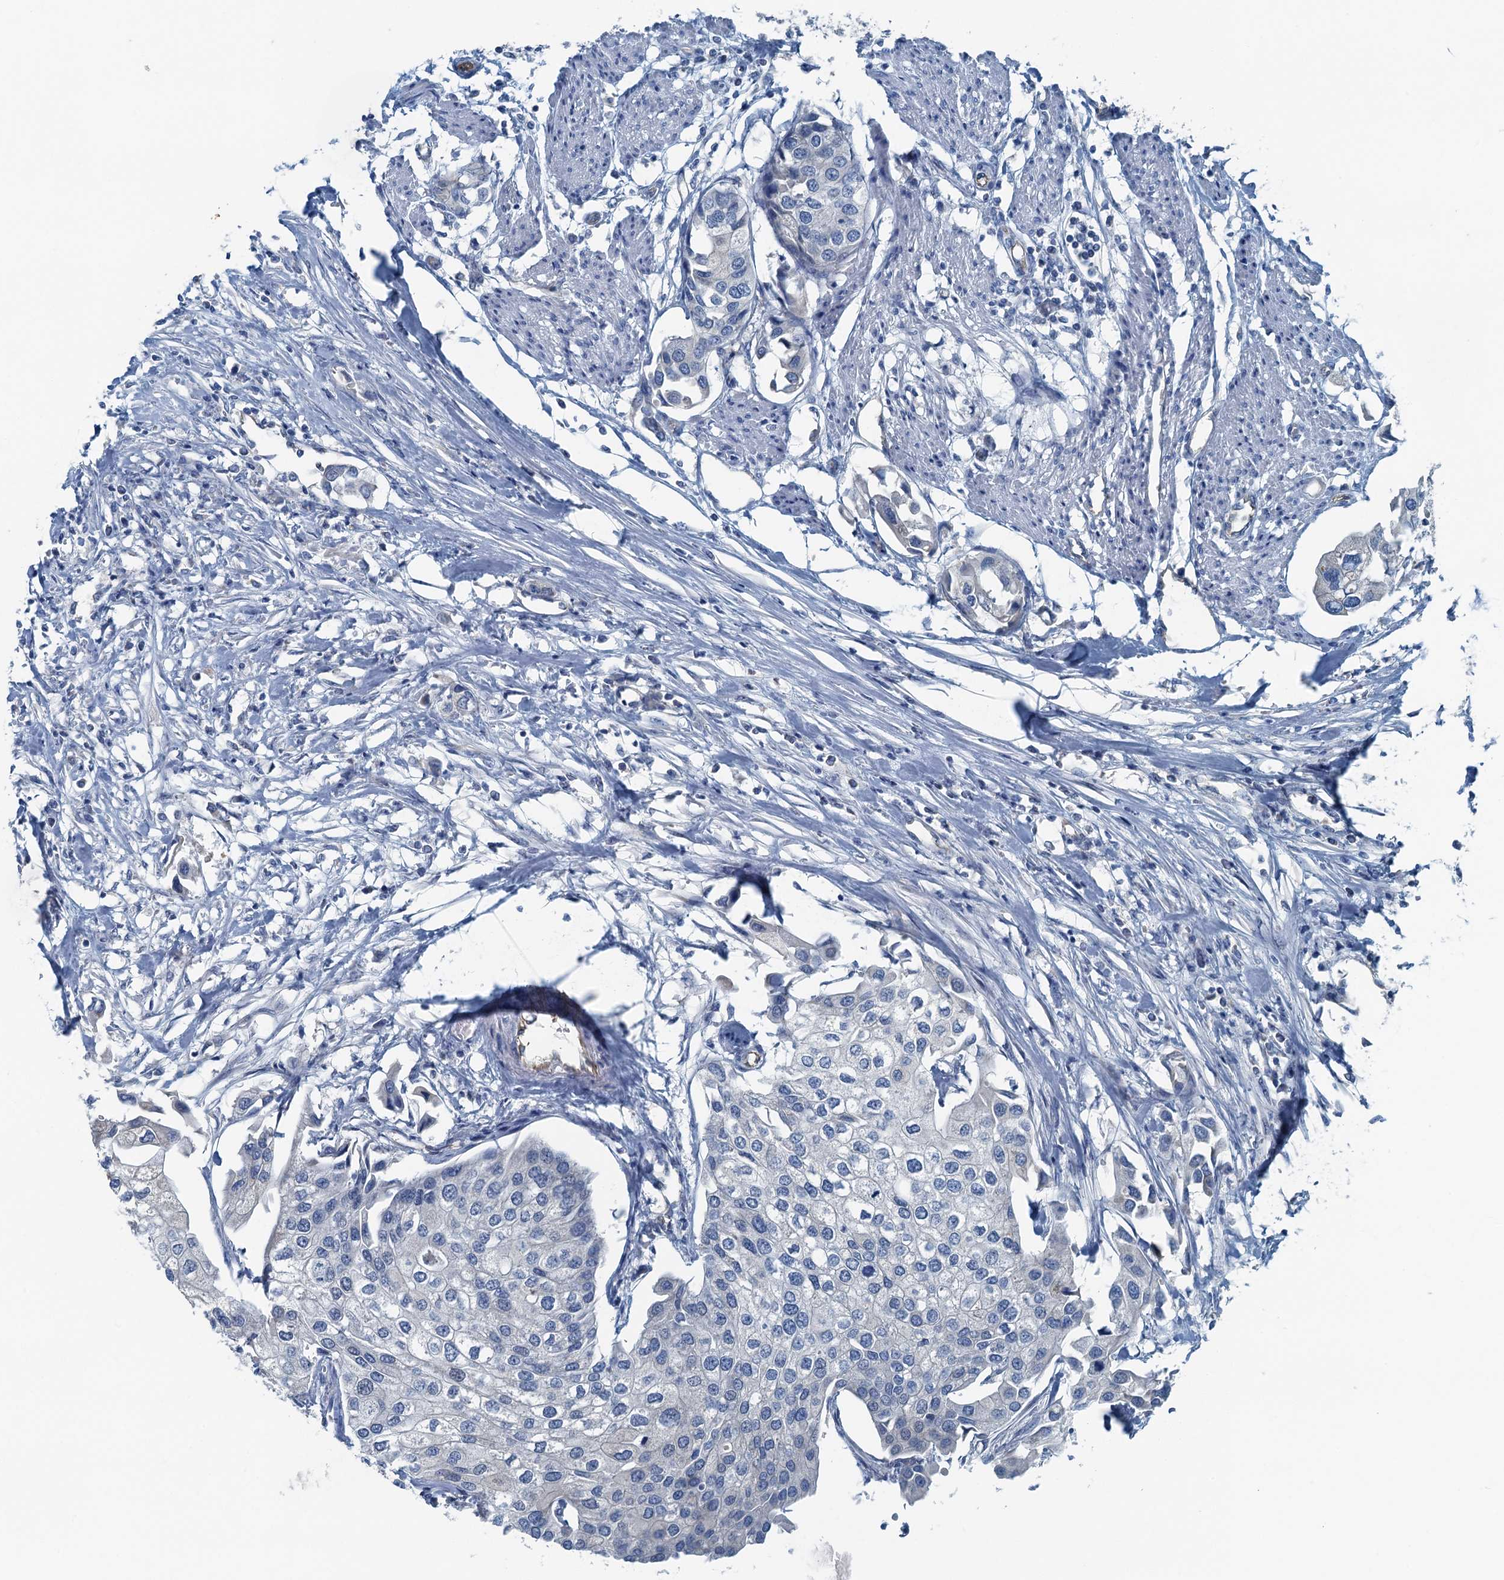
{"staining": {"intensity": "negative", "quantity": "none", "location": "none"}, "tissue": "urothelial cancer", "cell_type": "Tumor cells", "image_type": "cancer", "snomed": [{"axis": "morphology", "description": "Urothelial carcinoma, High grade"}, {"axis": "topography", "description": "Urinary bladder"}], "caption": "Micrograph shows no protein expression in tumor cells of urothelial carcinoma (high-grade) tissue.", "gene": "GFOD2", "patient": {"sex": "male", "age": 64}}